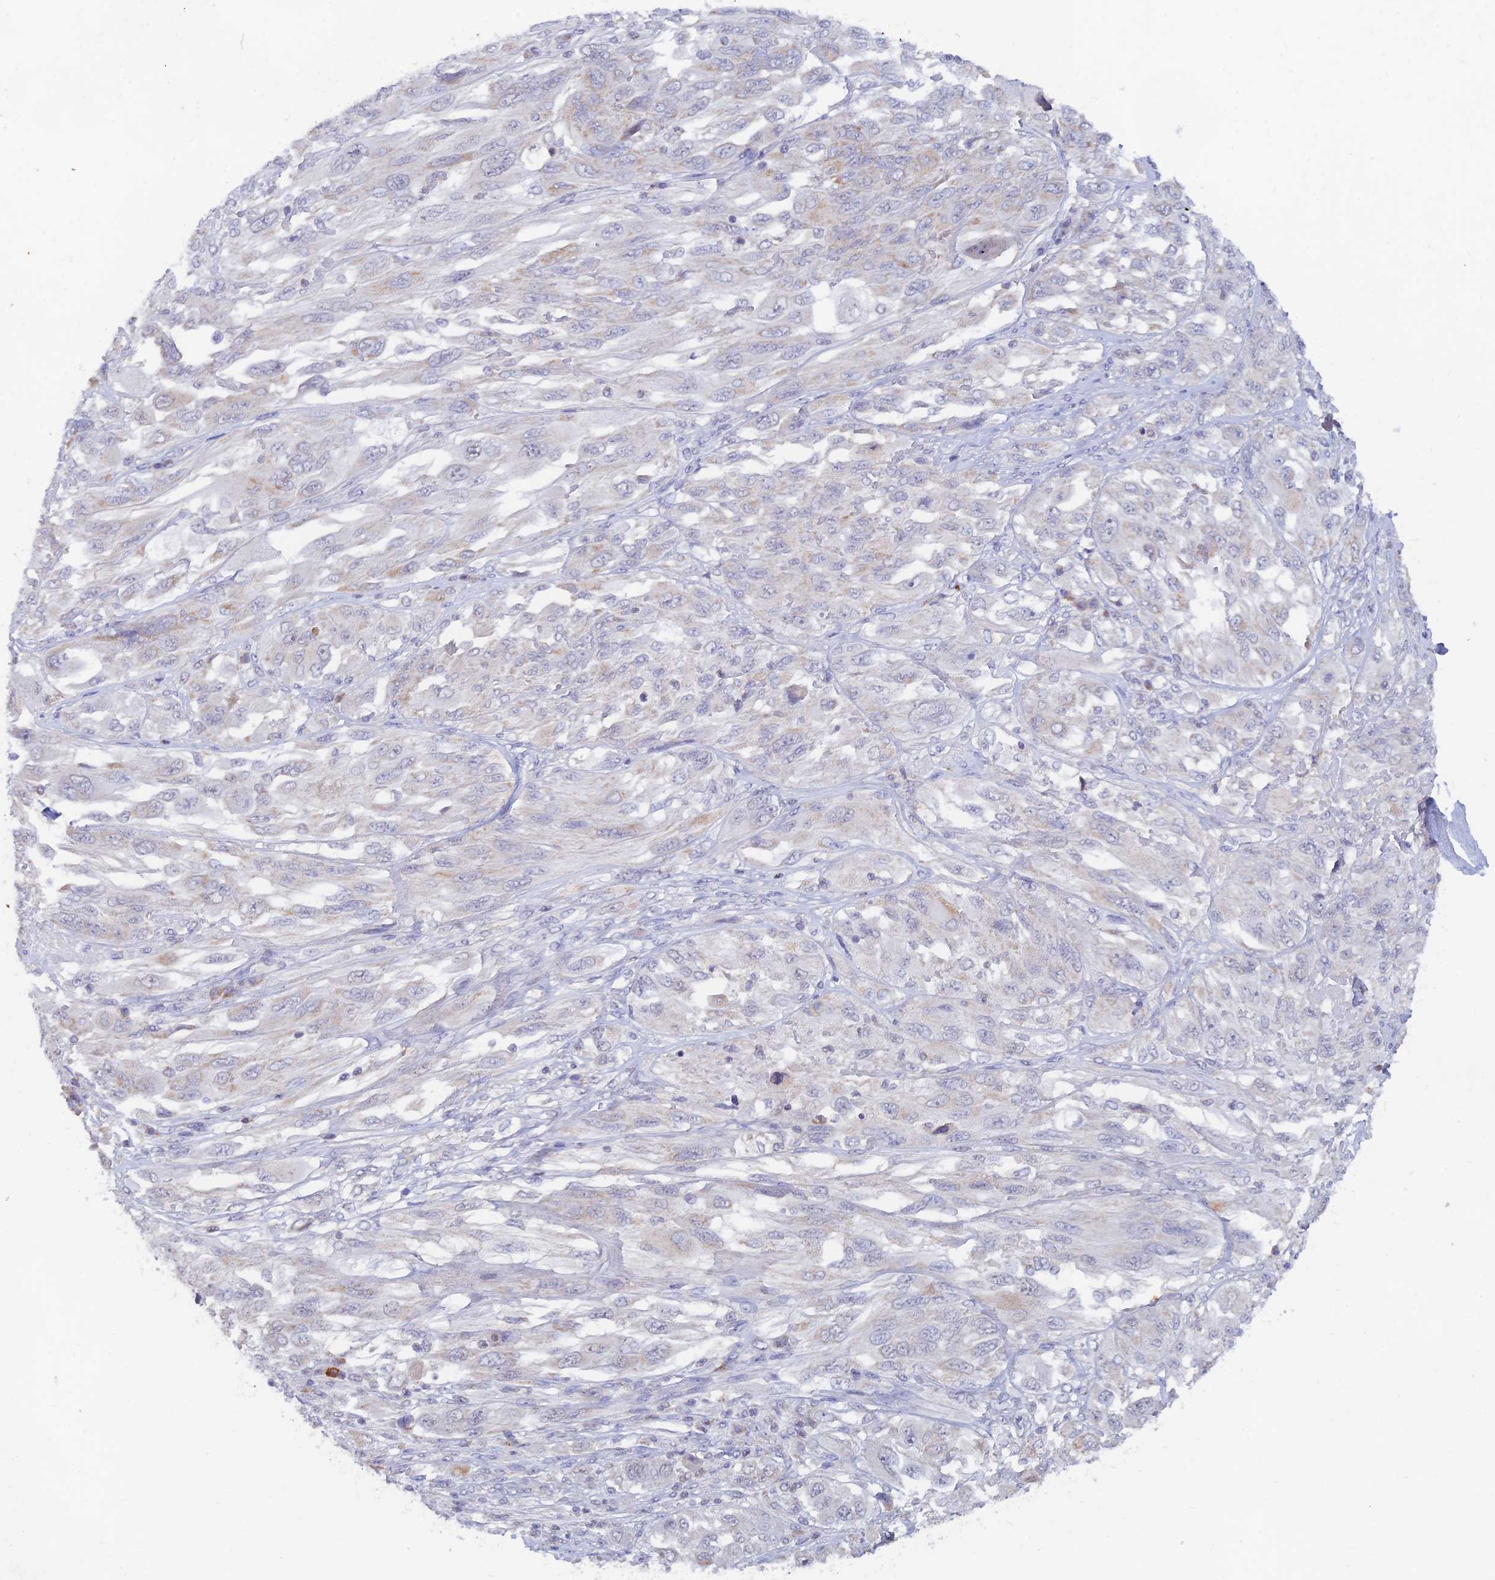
{"staining": {"intensity": "negative", "quantity": "none", "location": "none"}, "tissue": "melanoma", "cell_type": "Tumor cells", "image_type": "cancer", "snomed": [{"axis": "morphology", "description": "Malignant melanoma, NOS"}, {"axis": "topography", "description": "Skin"}], "caption": "The histopathology image shows no staining of tumor cells in malignant melanoma.", "gene": "LRIF1", "patient": {"sex": "female", "age": 91}}